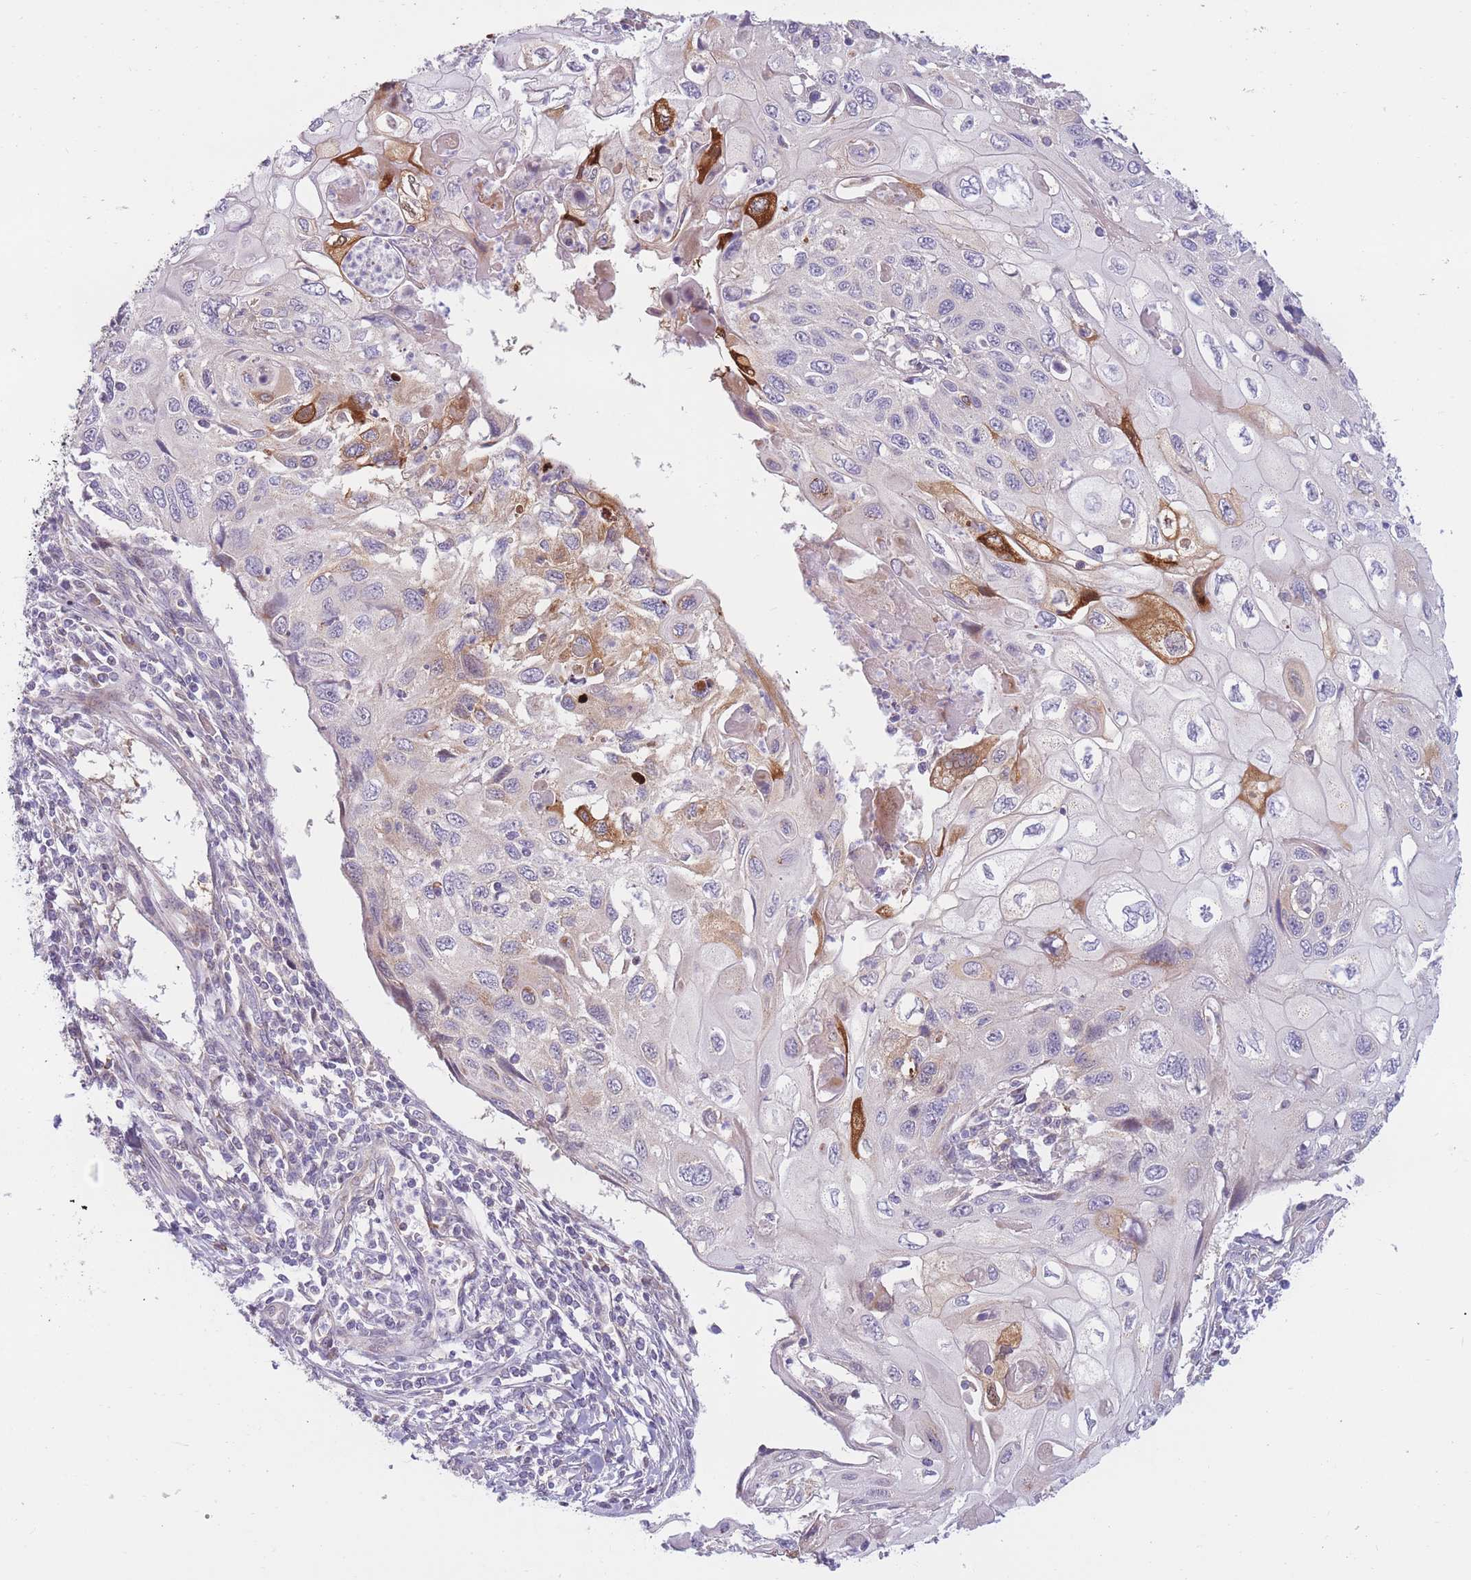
{"staining": {"intensity": "strong", "quantity": "<25%", "location": "cytoplasmic/membranous"}, "tissue": "cervical cancer", "cell_type": "Tumor cells", "image_type": "cancer", "snomed": [{"axis": "morphology", "description": "Squamous cell carcinoma, NOS"}, {"axis": "topography", "description": "Cervix"}], "caption": "Approximately <25% of tumor cells in human cervical cancer (squamous cell carcinoma) show strong cytoplasmic/membranous protein expression as visualized by brown immunohistochemical staining.", "gene": "PDE4A", "patient": {"sex": "female", "age": 70}}